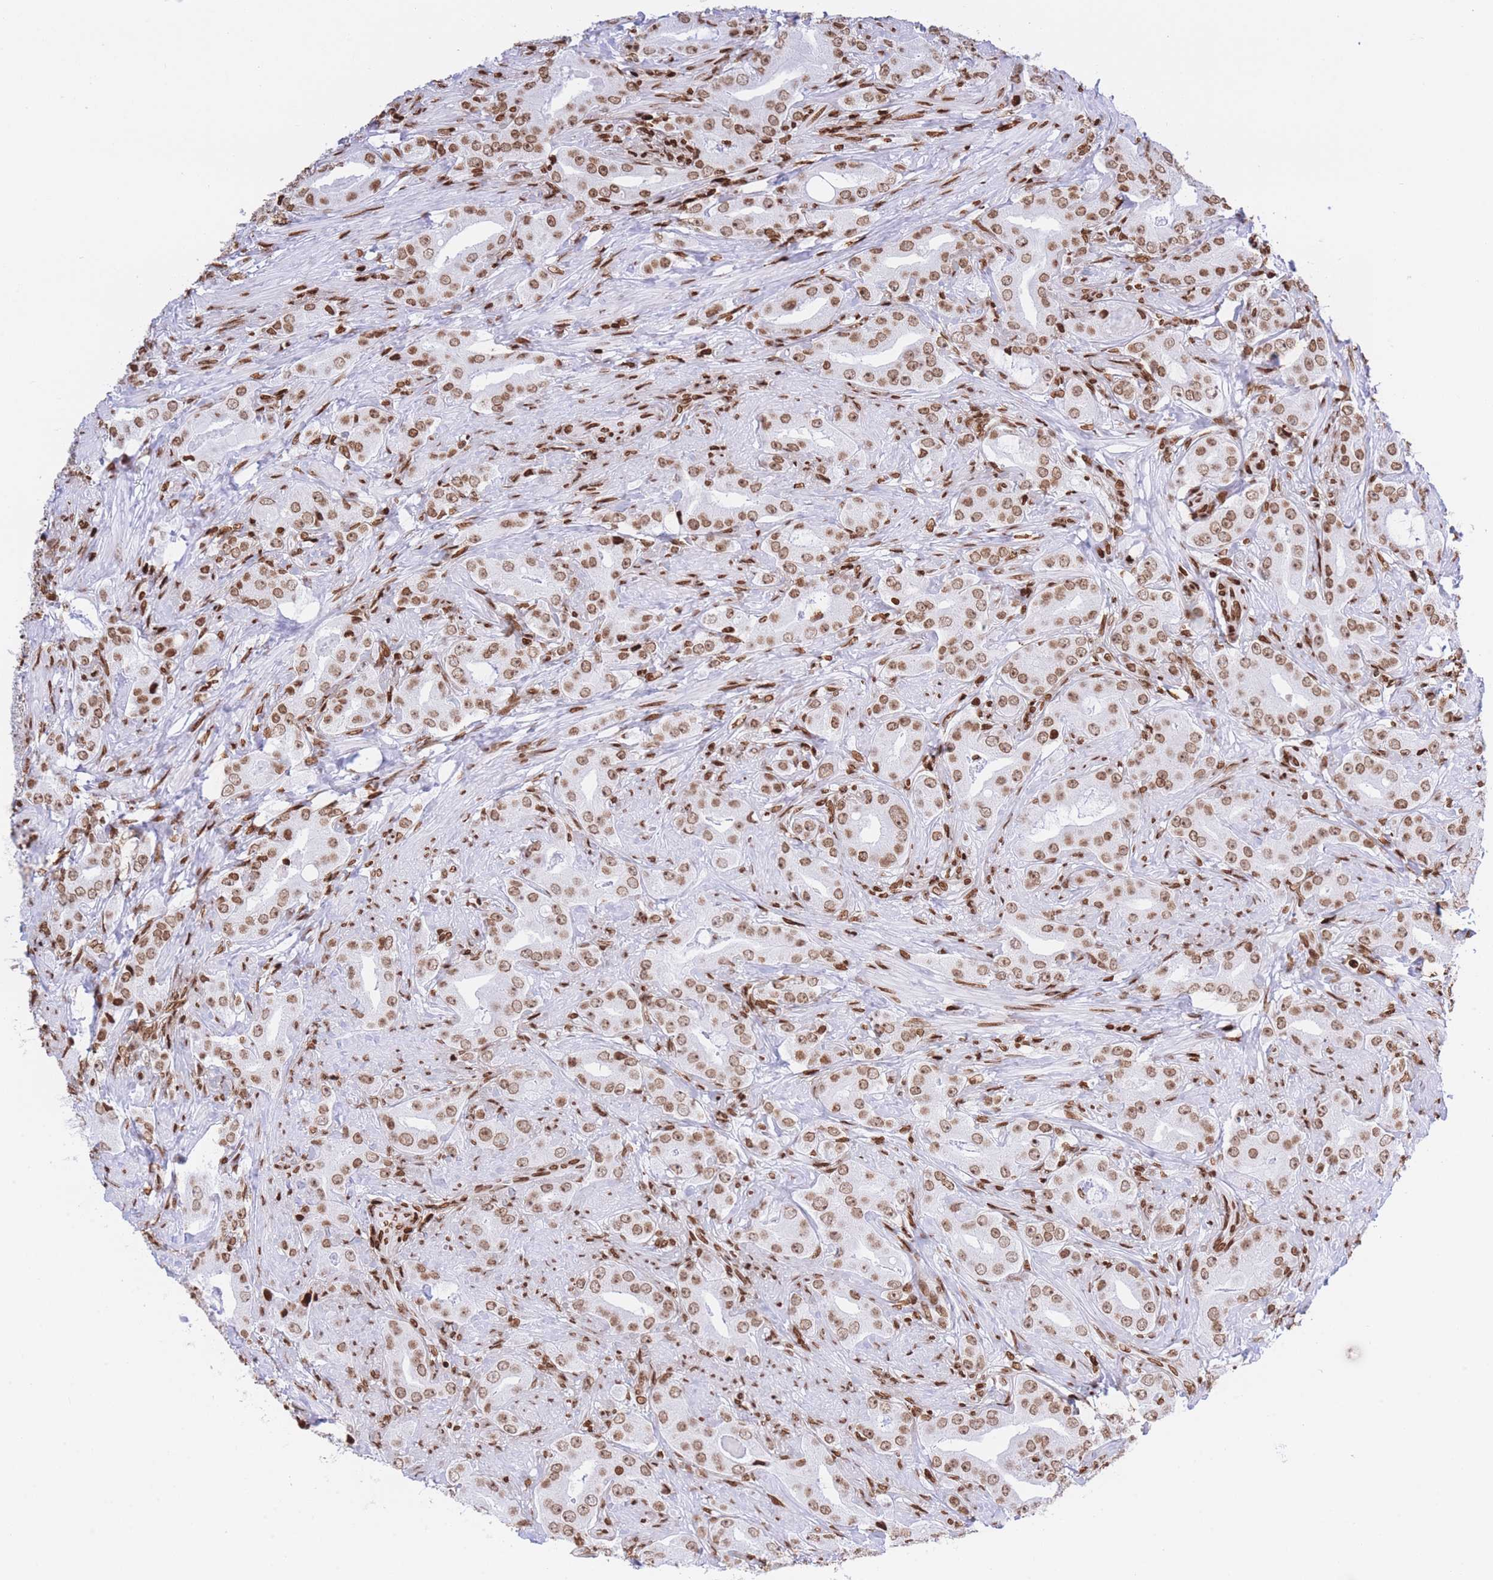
{"staining": {"intensity": "moderate", "quantity": ">75%", "location": "nuclear"}, "tissue": "prostate cancer", "cell_type": "Tumor cells", "image_type": "cancer", "snomed": [{"axis": "morphology", "description": "Adenocarcinoma, High grade"}, {"axis": "topography", "description": "Prostate"}], "caption": "Human prostate cancer stained for a protein (brown) shows moderate nuclear positive staining in about >75% of tumor cells.", "gene": "H2BC11", "patient": {"sex": "male", "age": 63}}